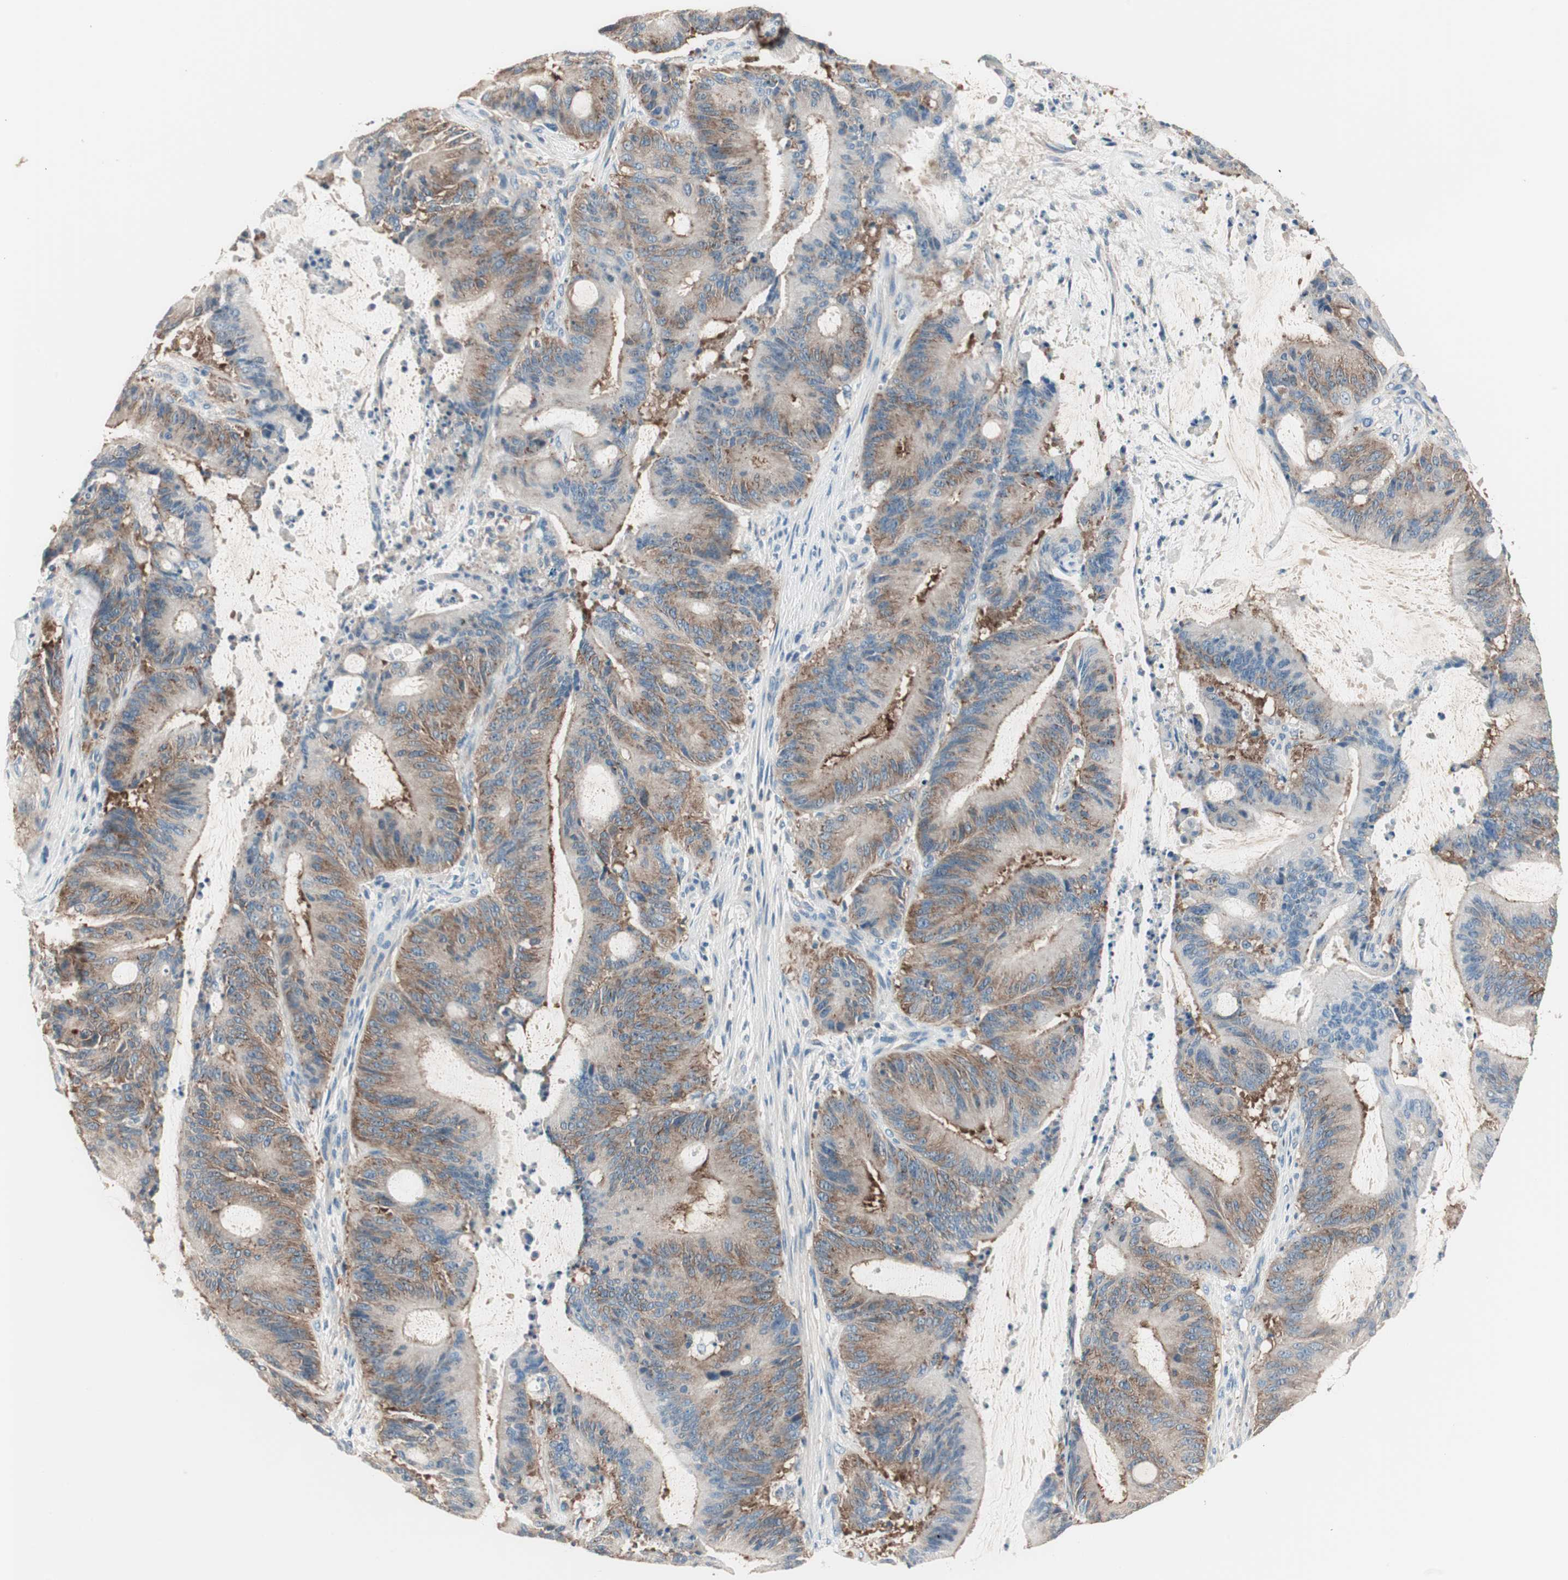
{"staining": {"intensity": "weak", "quantity": "25%-75%", "location": "cytoplasmic/membranous"}, "tissue": "liver cancer", "cell_type": "Tumor cells", "image_type": "cancer", "snomed": [{"axis": "morphology", "description": "Cholangiocarcinoma"}, {"axis": "topography", "description": "Liver"}], "caption": "DAB immunohistochemical staining of human liver cancer (cholangiocarcinoma) shows weak cytoplasmic/membranous protein expression in about 25%-75% of tumor cells.", "gene": "RAD54B", "patient": {"sex": "female", "age": 73}}